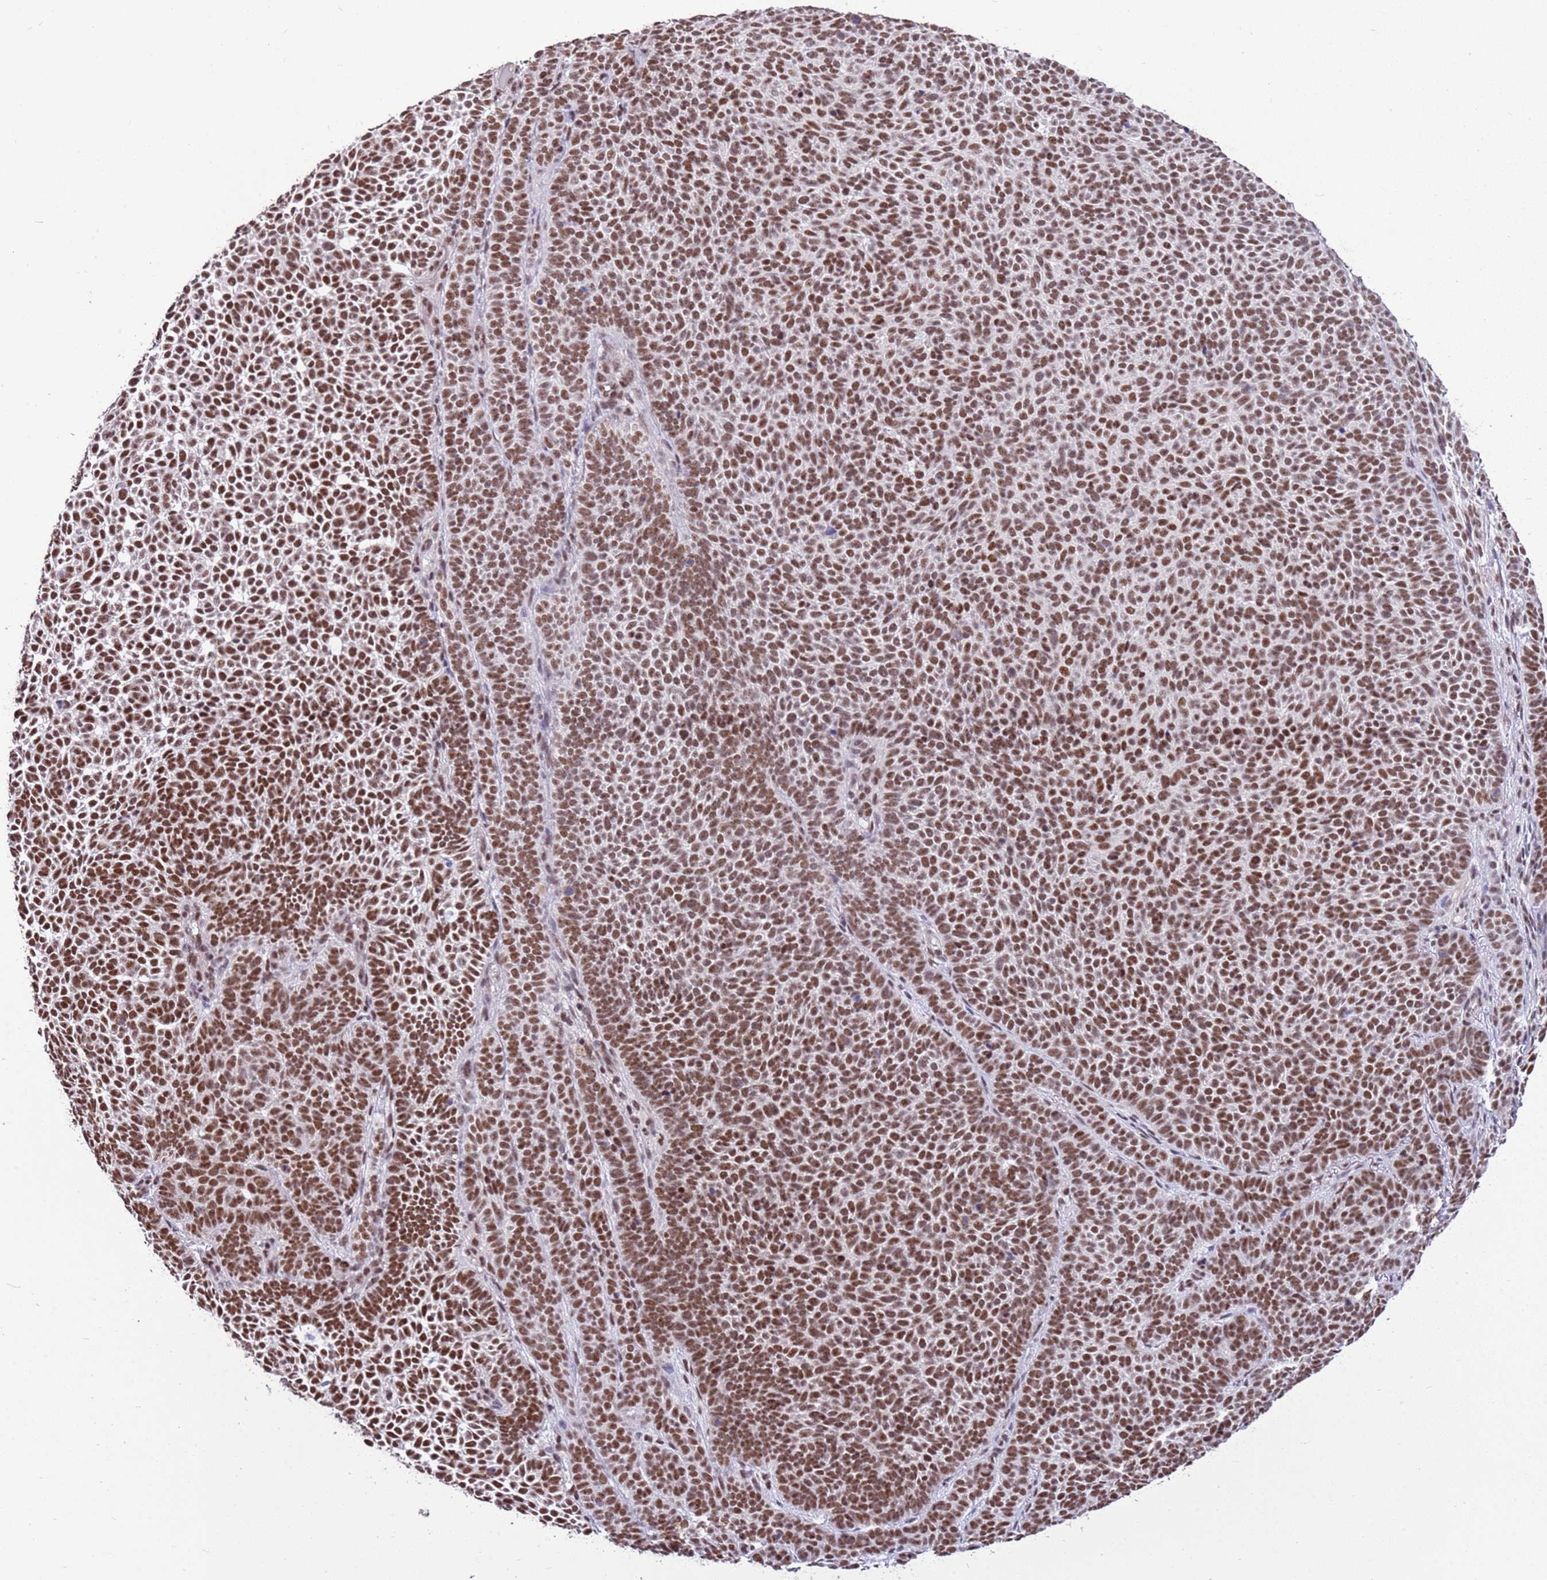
{"staining": {"intensity": "strong", "quantity": ">75%", "location": "nuclear"}, "tissue": "skin cancer", "cell_type": "Tumor cells", "image_type": "cancer", "snomed": [{"axis": "morphology", "description": "Basal cell carcinoma"}, {"axis": "topography", "description": "Skin"}], "caption": "IHC of human basal cell carcinoma (skin) shows high levels of strong nuclear expression in approximately >75% of tumor cells.", "gene": "AKAP8L", "patient": {"sex": "female", "age": 77}}